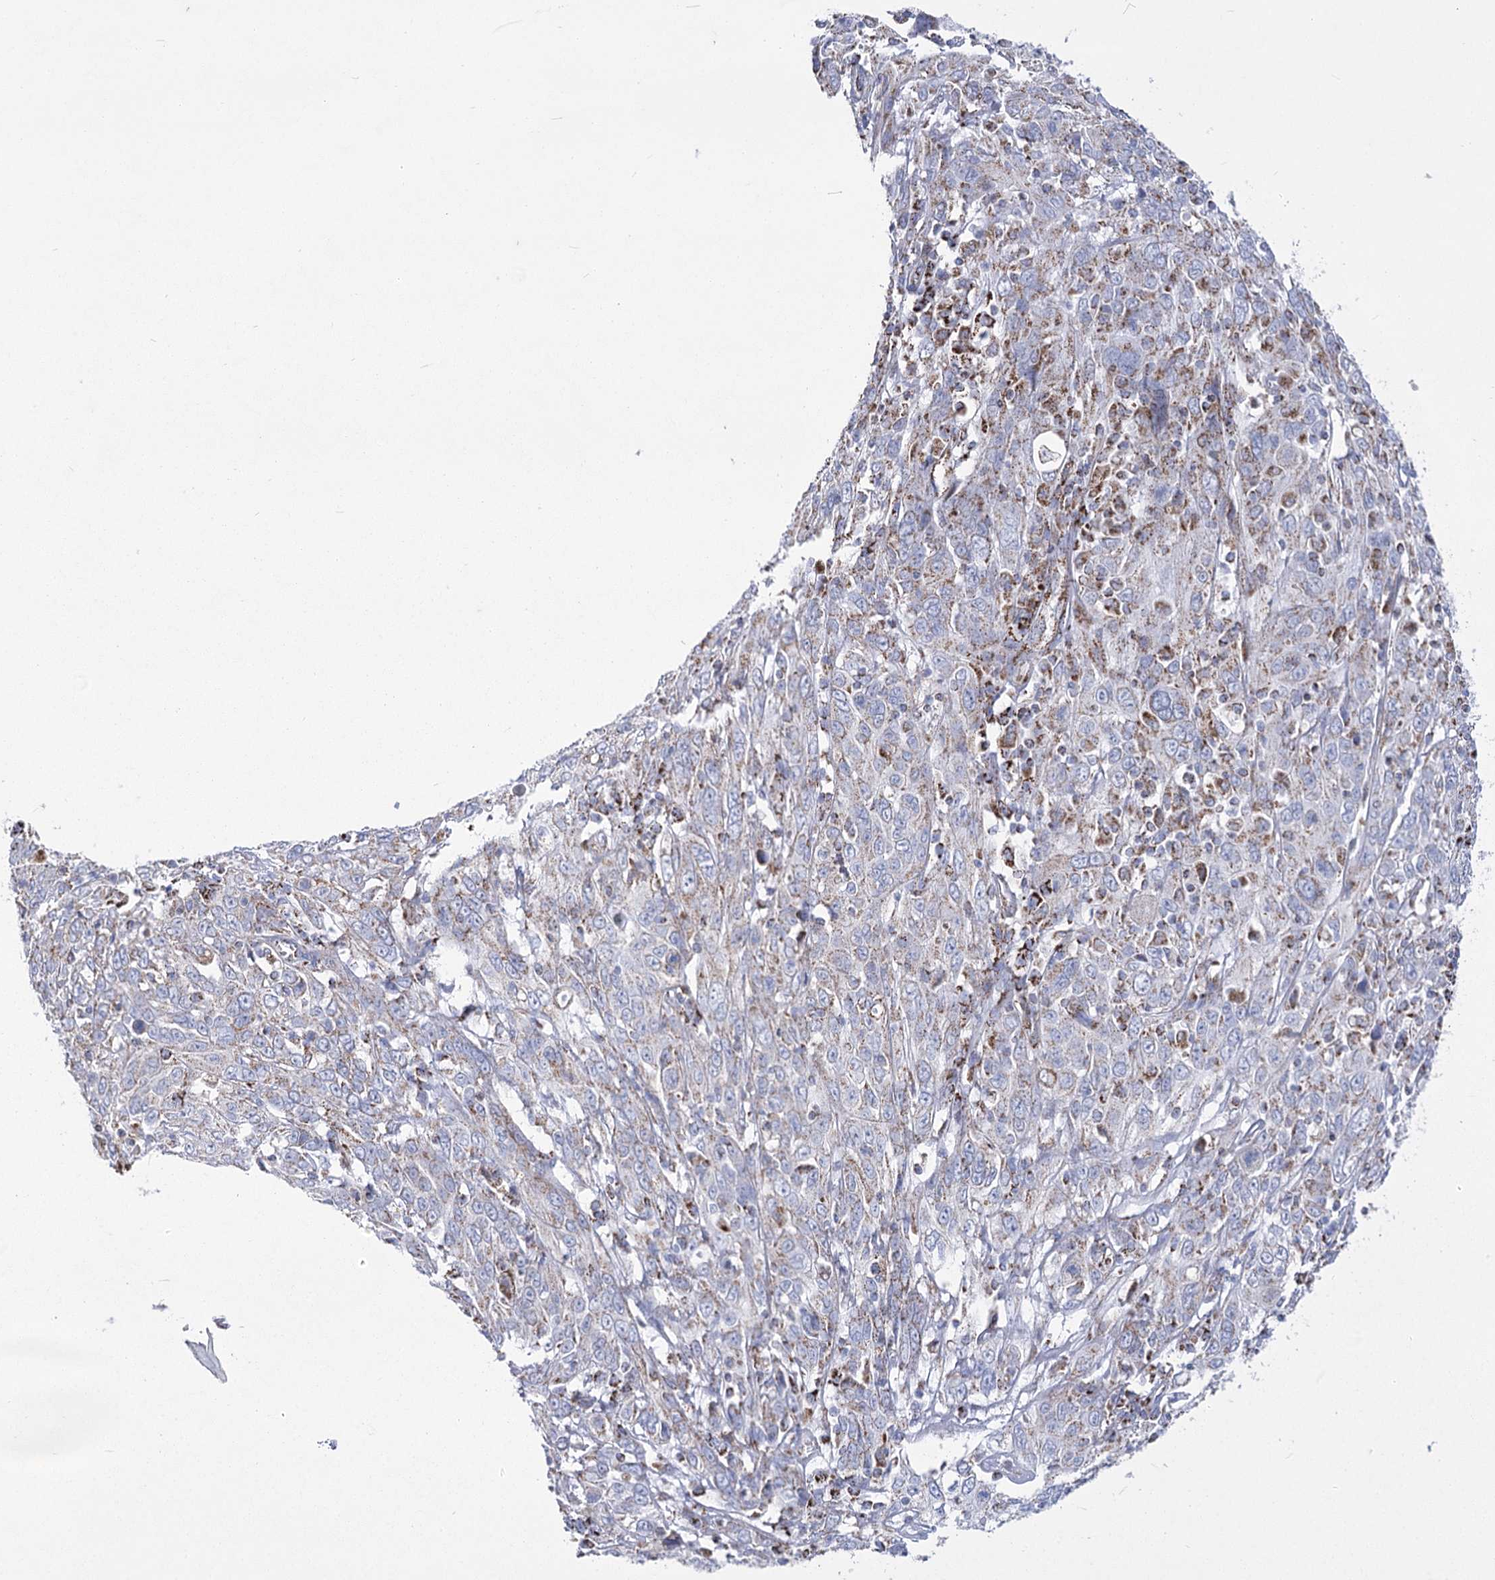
{"staining": {"intensity": "moderate", "quantity": "<25%", "location": "cytoplasmic/membranous"}, "tissue": "cervical cancer", "cell_type": "Tumor cells", "image_type": "cancer", "snomed": [{"axis": "morphology", "description": "Squamous cell carcinoma, NOS"}, {"axis": "topography", "description": "Cervix"}], "caption": "About <25% of tumor cells in human cervical cancer (squamous cell carcinoma) exhibit moderate cytoplasmic/membranous protein expression as visualized by brown immunohistochemical staining.", "gene": "PDHB", "patient": {"sex": "female", "age": 46}}